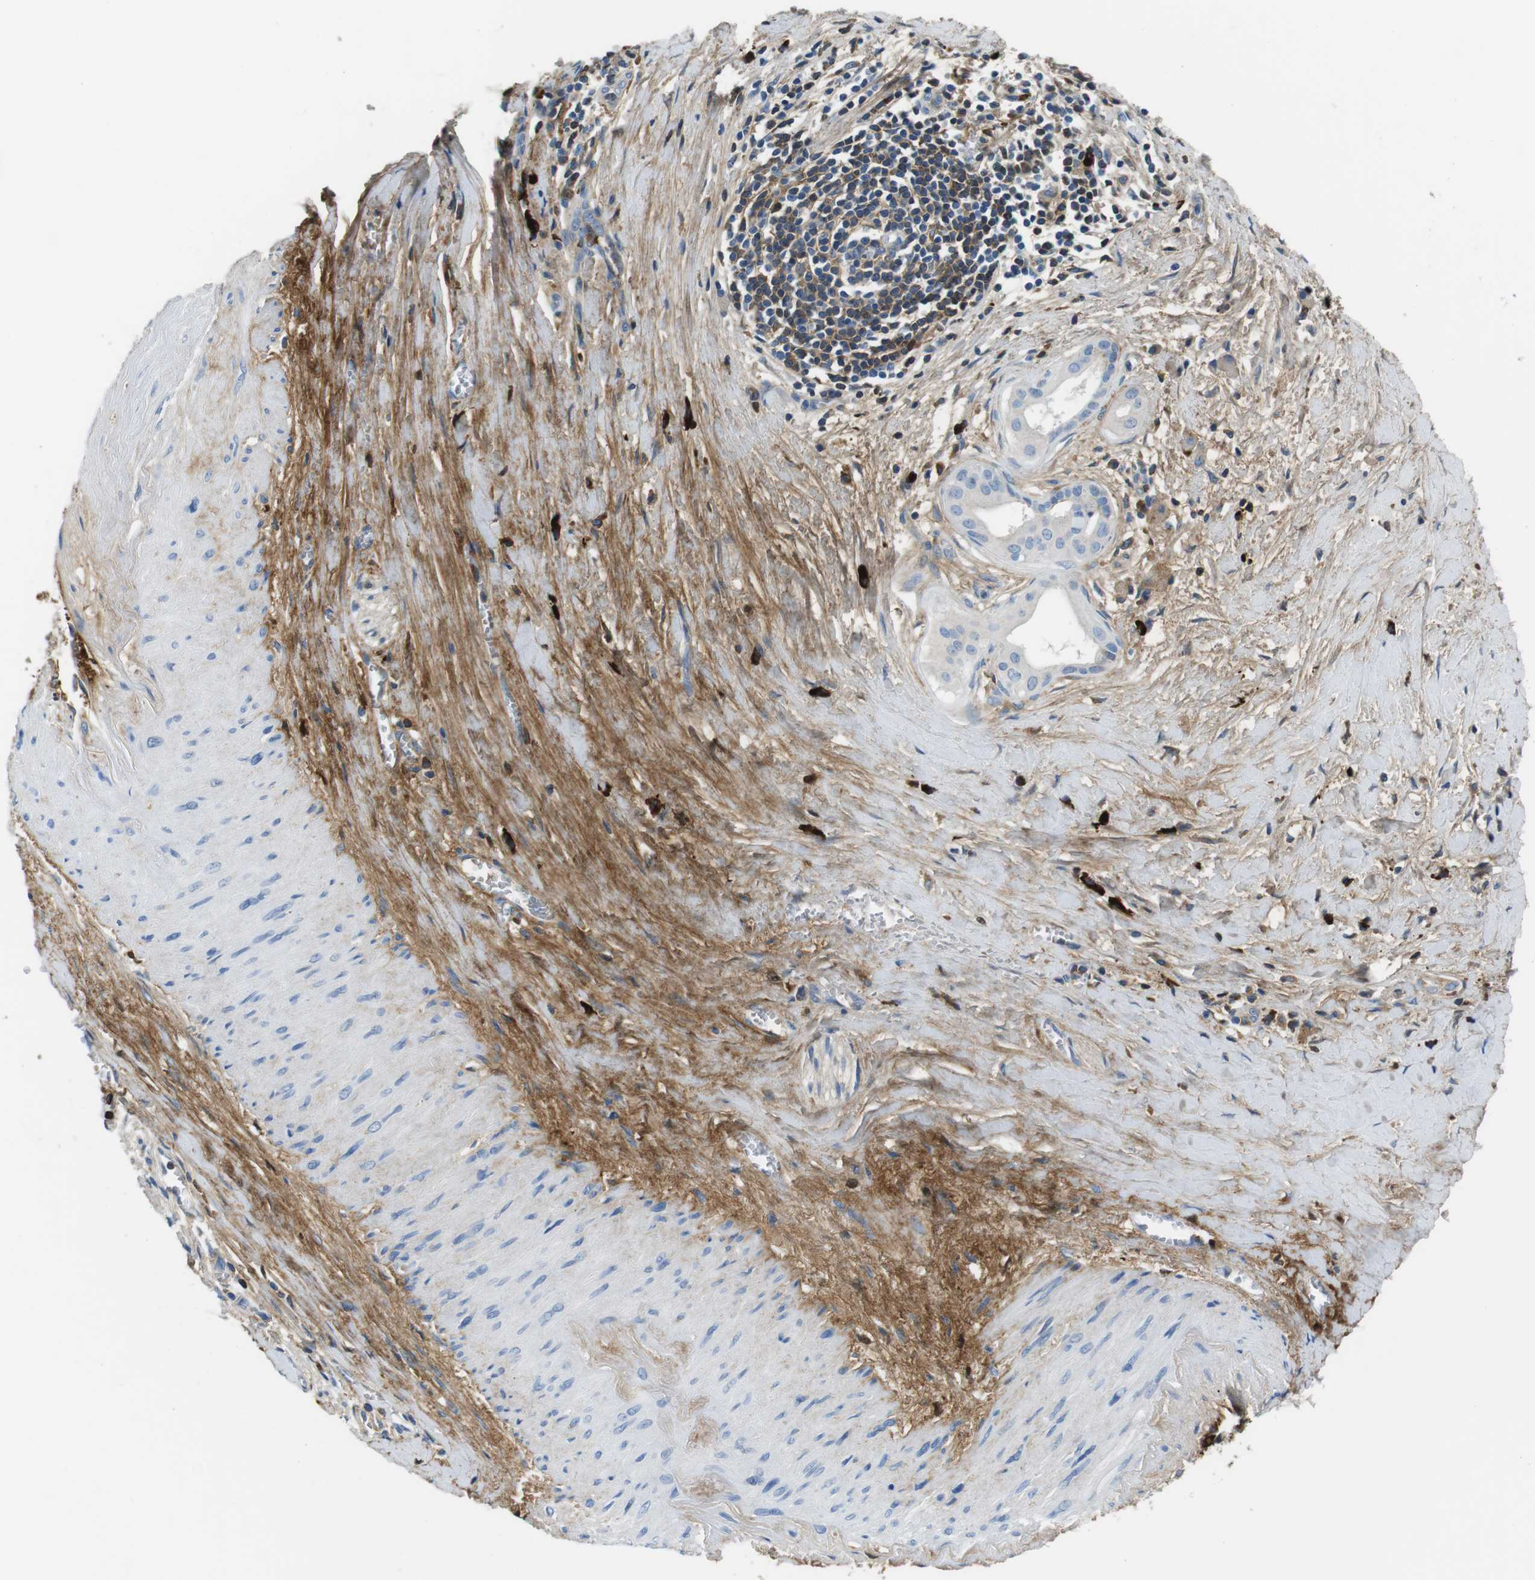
{"staining": {"intensity": "weak", "quantity": "25%-75%", "location": "cytoplasmic/membranous"}, "tissue": "pancreatic cancer", "cell_type": "Tumor cells", "image_type": "cancer", "snomed": [{"axis": "morphology", "description": "Adenocarcinoma, NOS"}, {"axis": "topography", "description": "Pancreas"}], "caption": "A brown stain labels weak cytoplasmic/membranous positivity of a protein in adenocarcinoma (pancreatic) tumor cells.", "gene": "IGKC", "patient": {"sex": "male", "age": 55}}